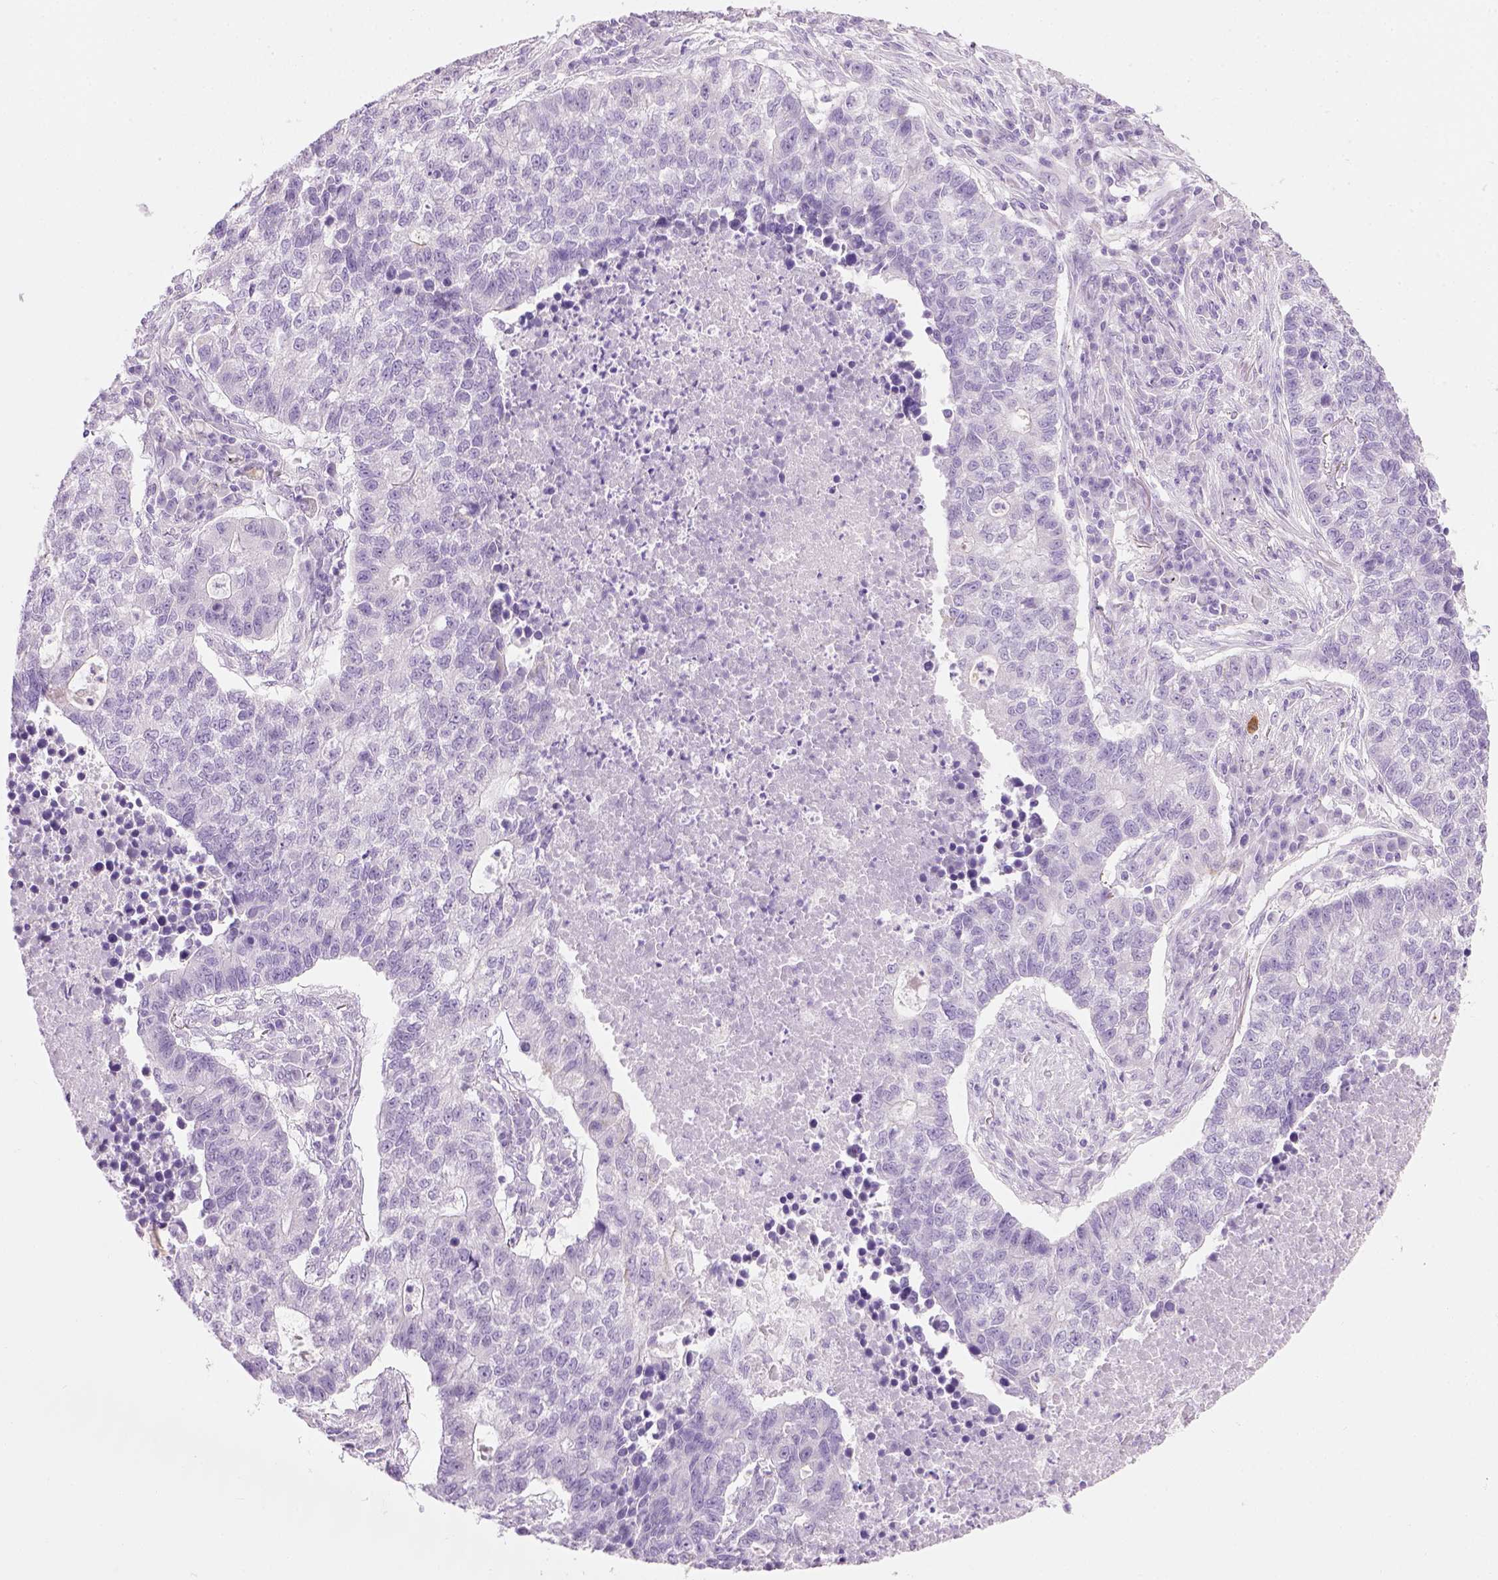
{"staining": {"intensity": "negative", "quantity": "none", "location": "none"}, "tissue": "lung cancer", "cell_type": "Tumor cells", "image_type": "cancer", "snomed": [{"axis": "morphology", "description": "Adenocarcinoma, NOS"}, {"axis": "topography", "description": "Lung"}], "caption": "Lung adenocarcinoma was stained to show a protein in brown. There is no significant expression in tumor cells.", "gene": "CYP24A1", "patient": {"sex": "male", "age": 57}}